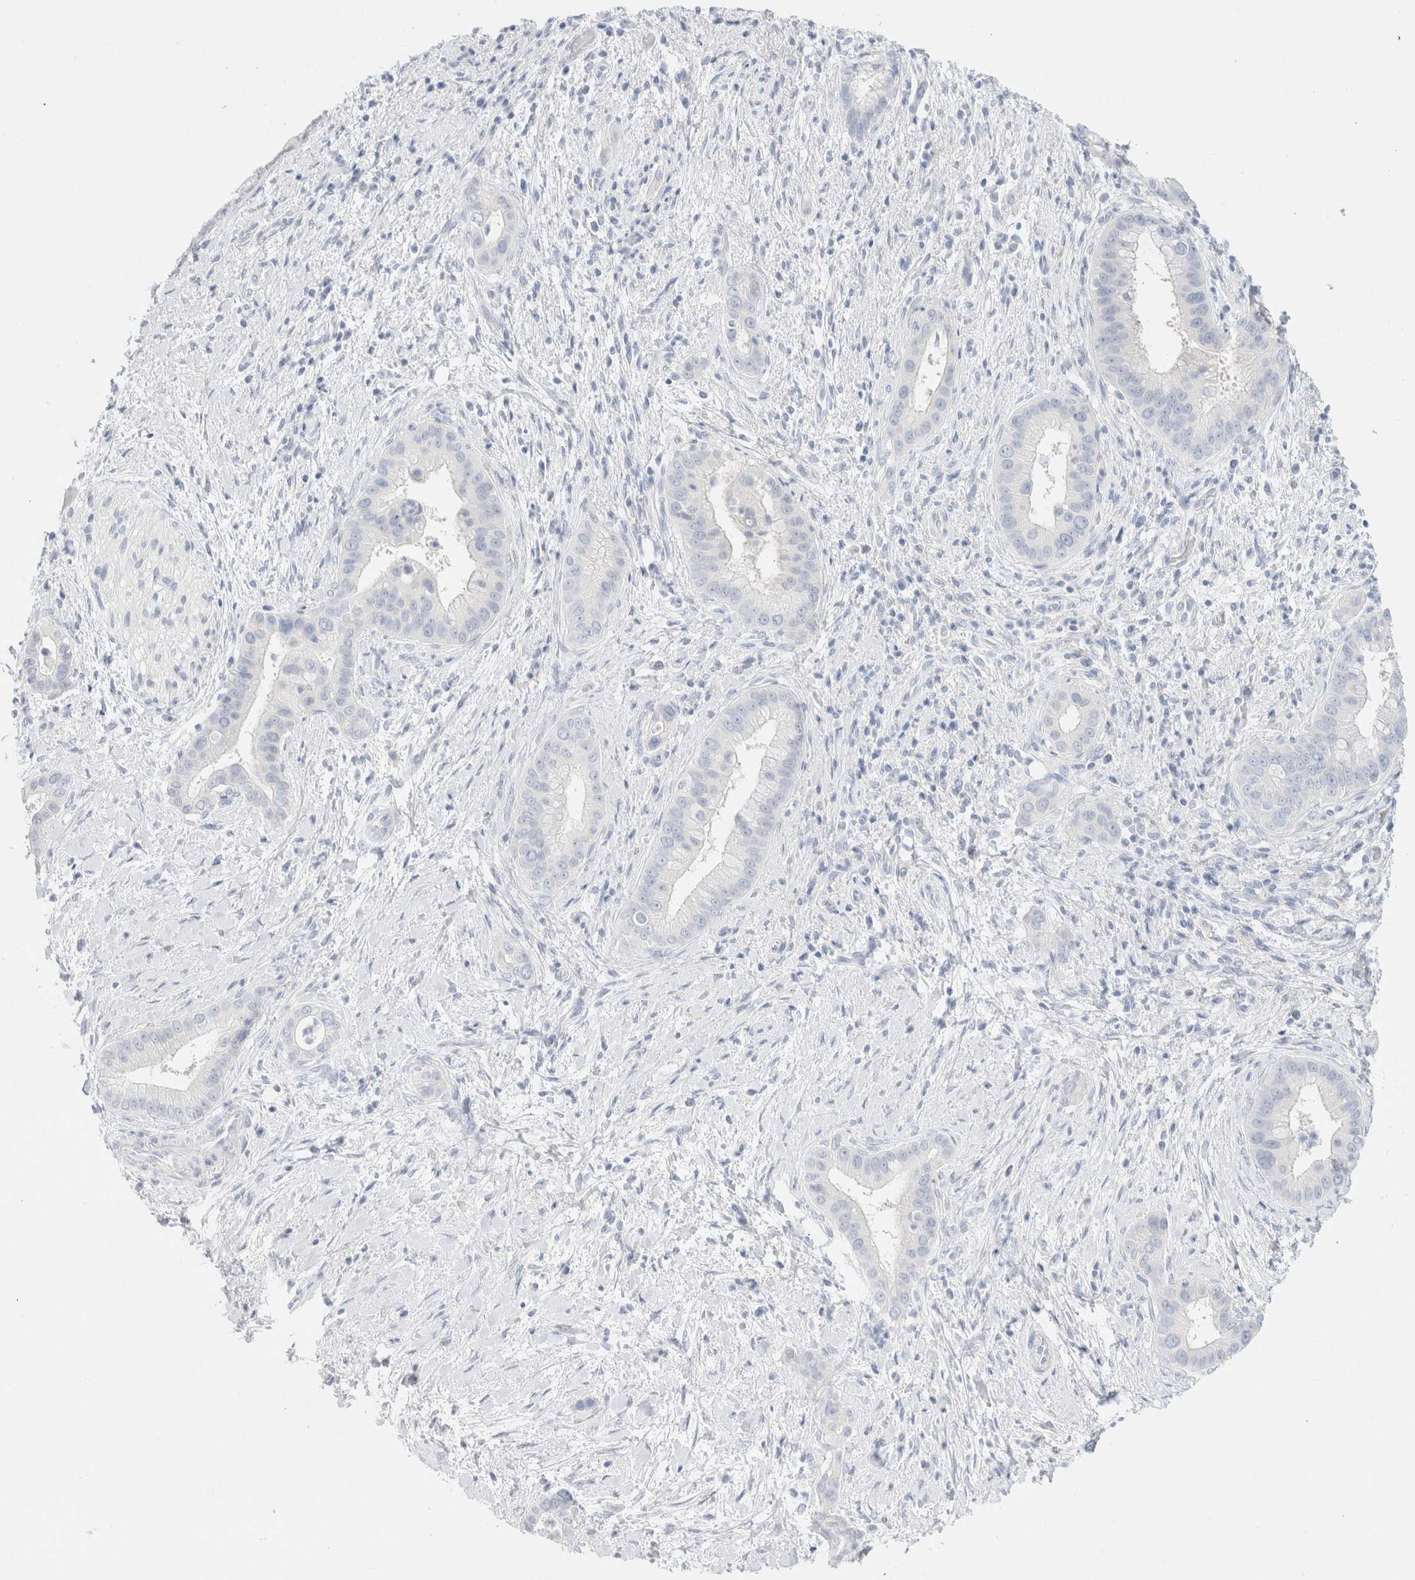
{"staining": {"intensity": "negative", "quantity": "none", "location": "none"}, "tissue": "liver cancer", "cell_type": "Tumor cells", "image_type": "cancer", "snomed": [{"axis": "morphology", "description": "Cholangiocarcinoma"}, {"axis": "topography", "description": "Liver"}], "caption": "DAB immunohistochemical staining of human liver cancer (cholangiocarcinoma) exhibits no significant staining in tumor cells.", "gene": "CPQ", "patient": {"sex": "female", "age": 54}}